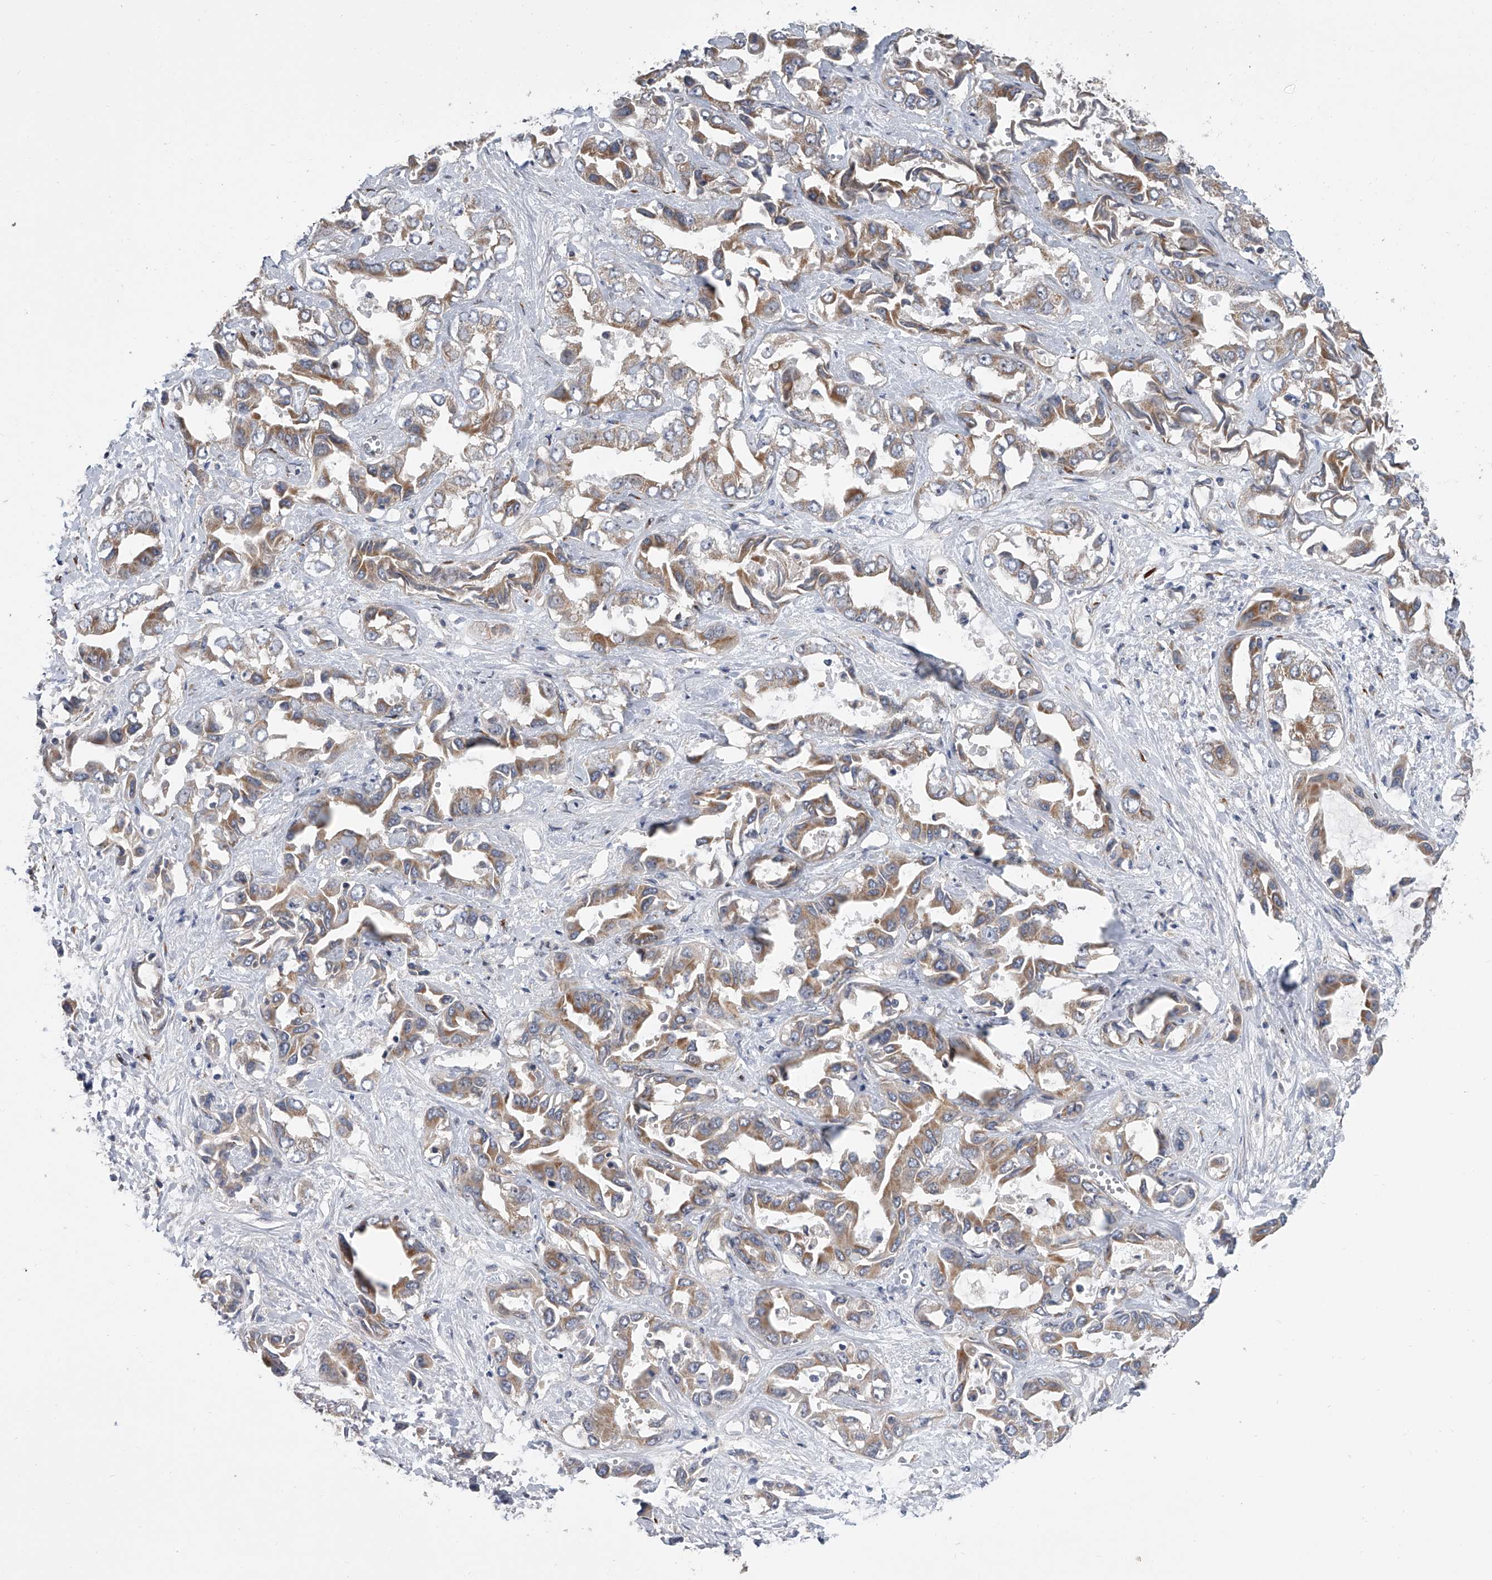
{"staining": {"intensity": "moderate", "quantity": ">75%", "location": "cytoplasmic/membranous"}, "tissue": "liver cancer", "cell_type": "Tumor cells", "image_type": "cancer", "snomed": [{"axis": "morphology", "description": "Cholangiocarcinoma"}, {"axis": "topography", "description": "Liver"}], "caption": "Tumor cells demonstrate moderate cytoplasmic/membranous expression in approximately >75% of cells in cholangiocarcinoma (liver). (DAB = brown stain, brightfield microscopy at high magnification).", "gene": "DLGAP2", "patient": {"sex": "female", "age": 52}}